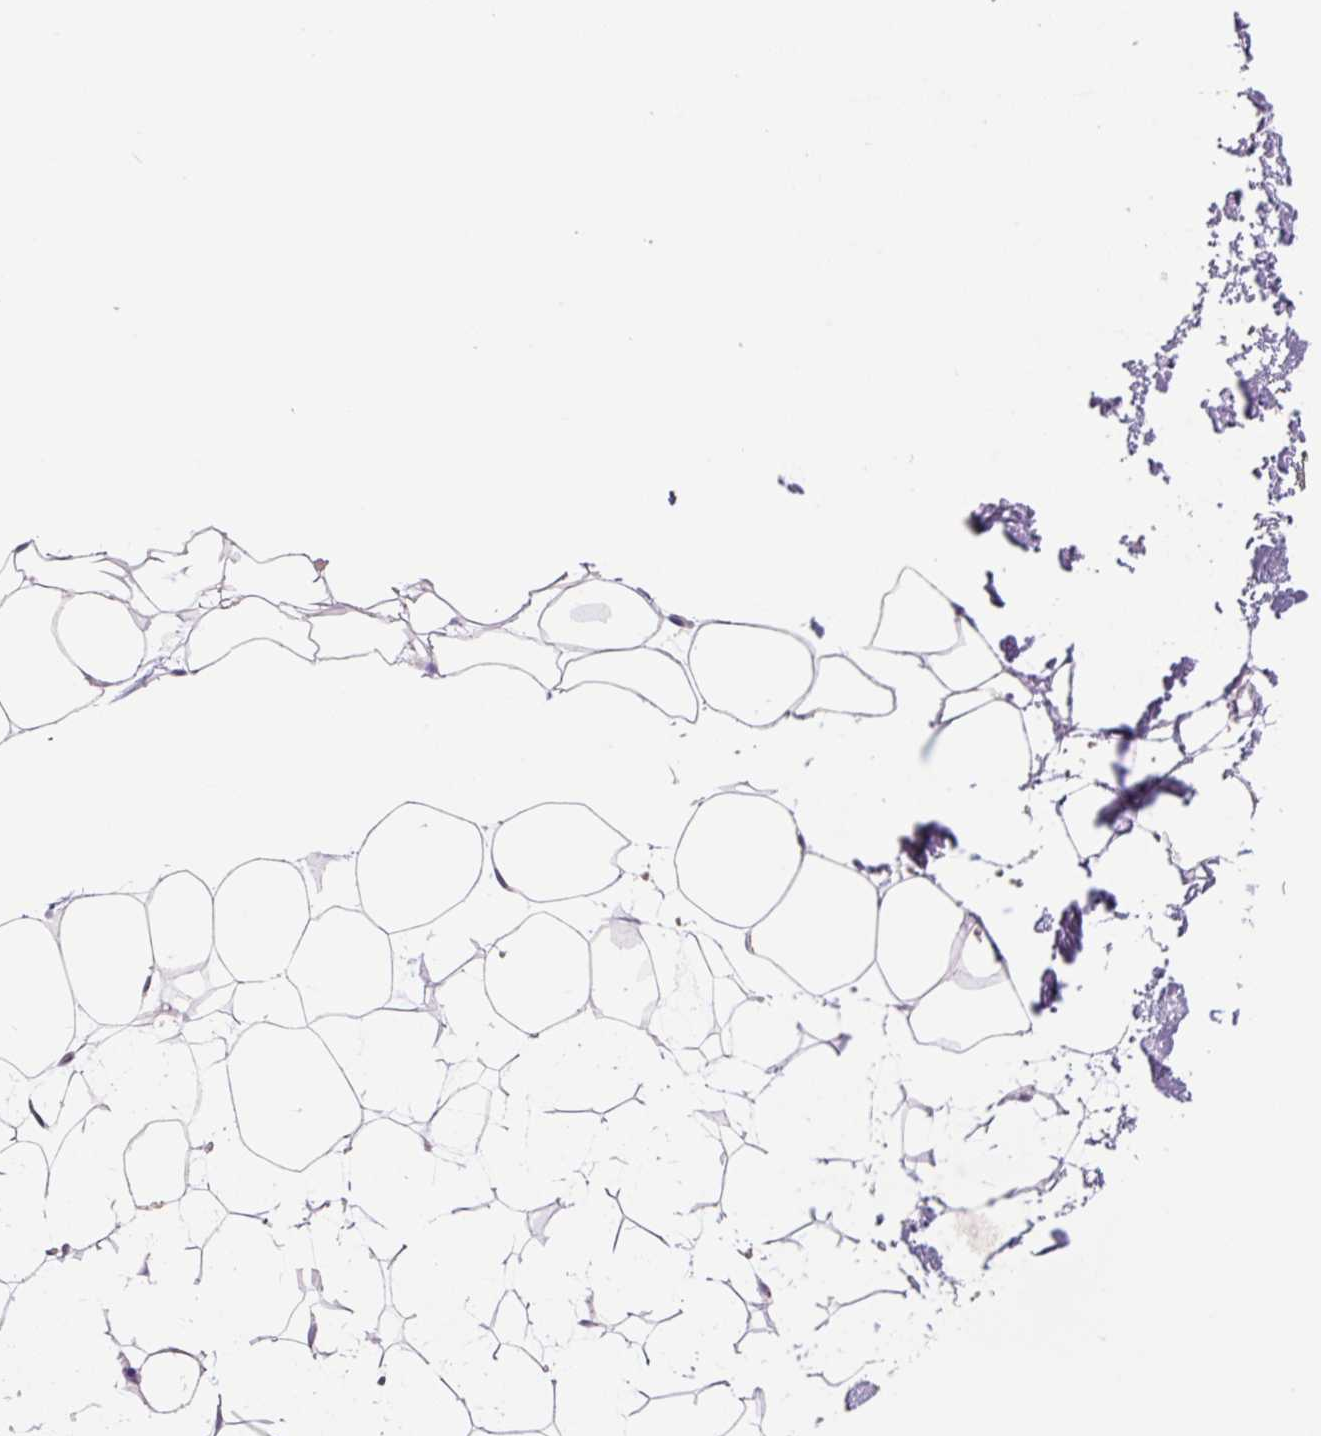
{"staining": {"intensity": "negative", "quantity": "none", "location": "none"}, "tissue": "adipose tissue", "cell_type": "Adipocytes", "image_type": "normal", "snomed": [{"axis": "morphology", "description": "Normal tissue, NOS"}, {"axis": "topography", "description": "Skin"}, {"axis": "topography", "description": "Peripheral nerve tissue"}], "caption": "DAB immunohistochemical staining of normal human adipose tissue displays no significant staining in adipocytes. (Immunohistochemistry, brightfield microscopy, high magnification).", "gene": "CCL25", "patient": {"sex": "female", "age": 56}}